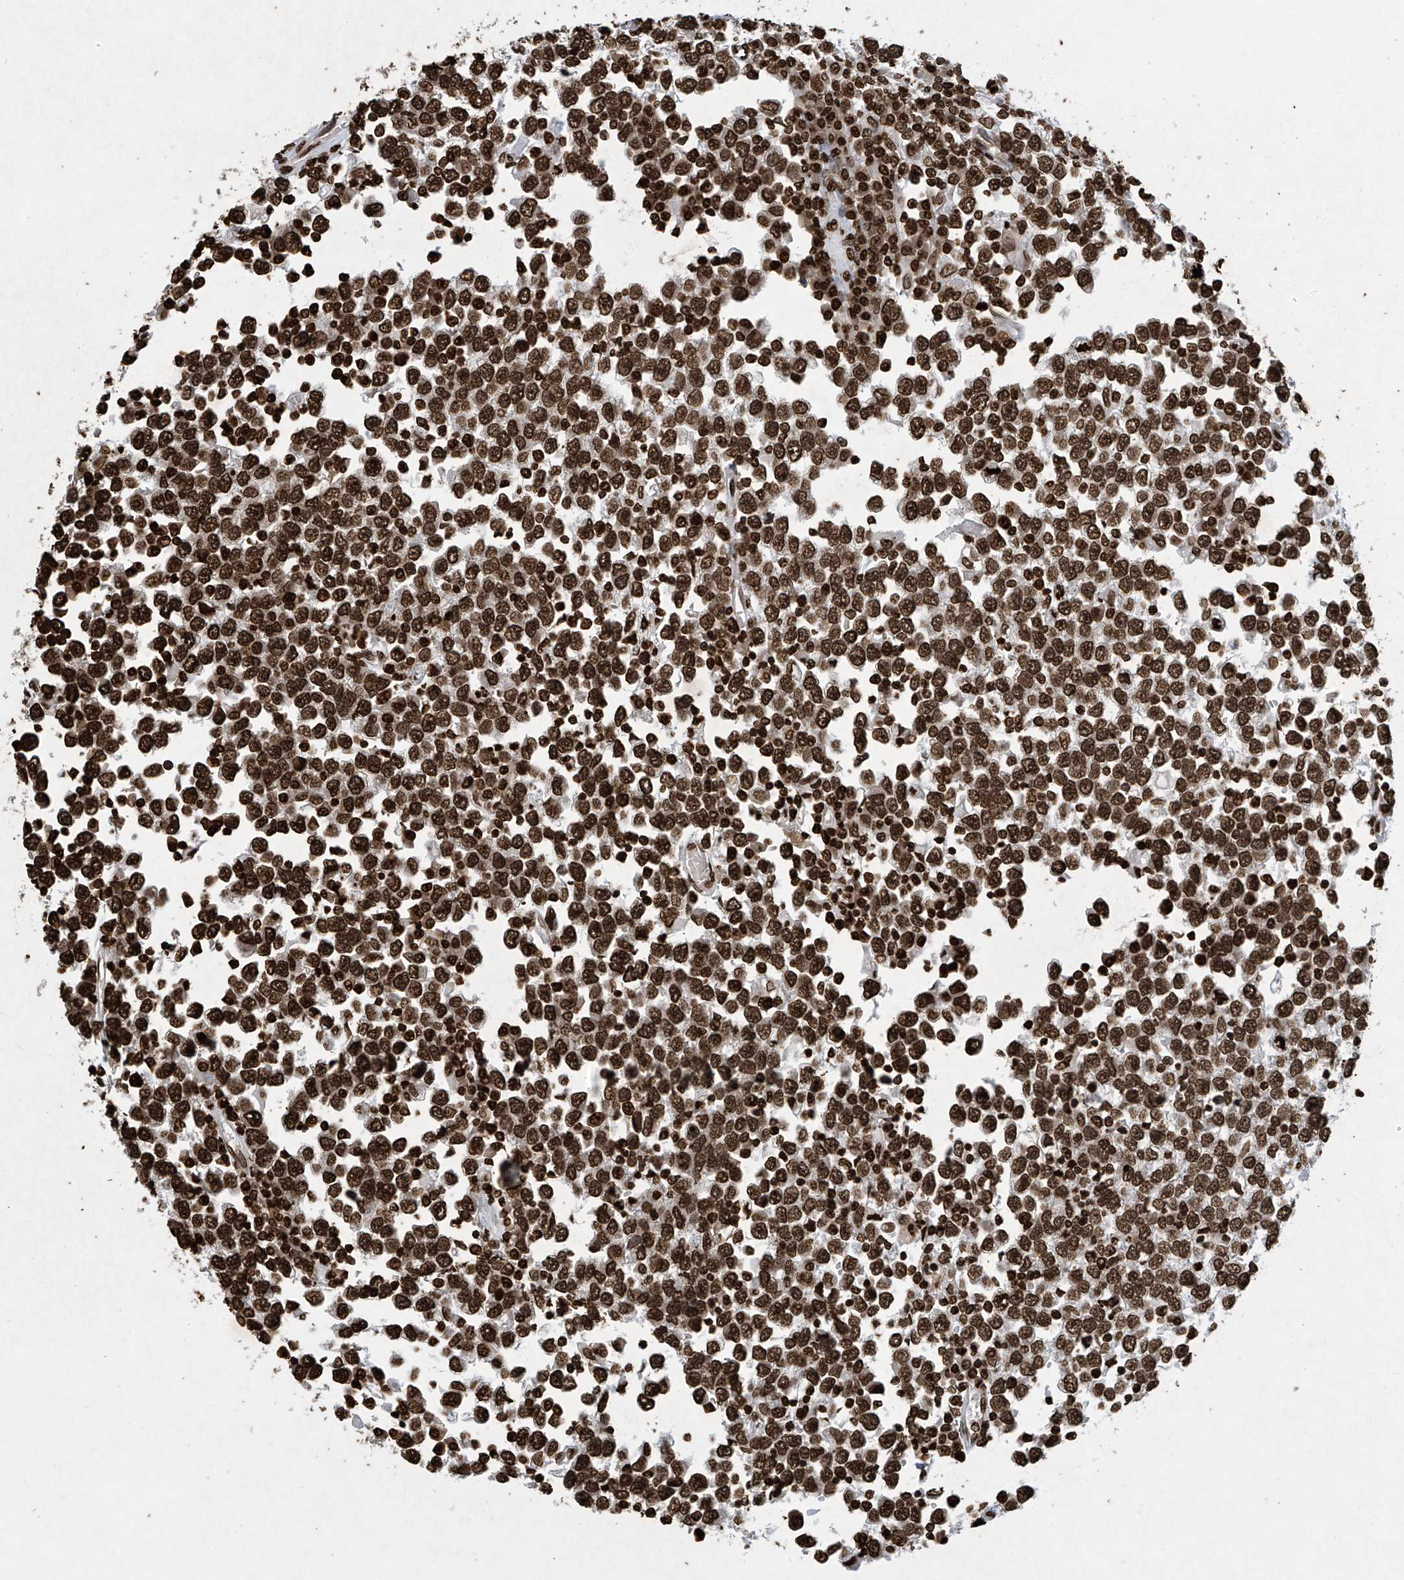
{"staining": {"intensity": "strong", "quantity": ">75%", "location": "nuclear"}, "tissue": "testis cancer", "cell_type": "Tumor cells", "image_type": "cancer", "snomed": [{"axis": "morphology", "description": "Seminoma, NOS"}, {"axis": "topography", "description": "Testis"}], "caption": "A high-resolution micrograph shows IHC staining of testis seminoma, which shows strong nuclear staining in approximately >75% of tumor cells.", "gene": "H3-3A", "patient": {"sex": "male", "age": 65}}